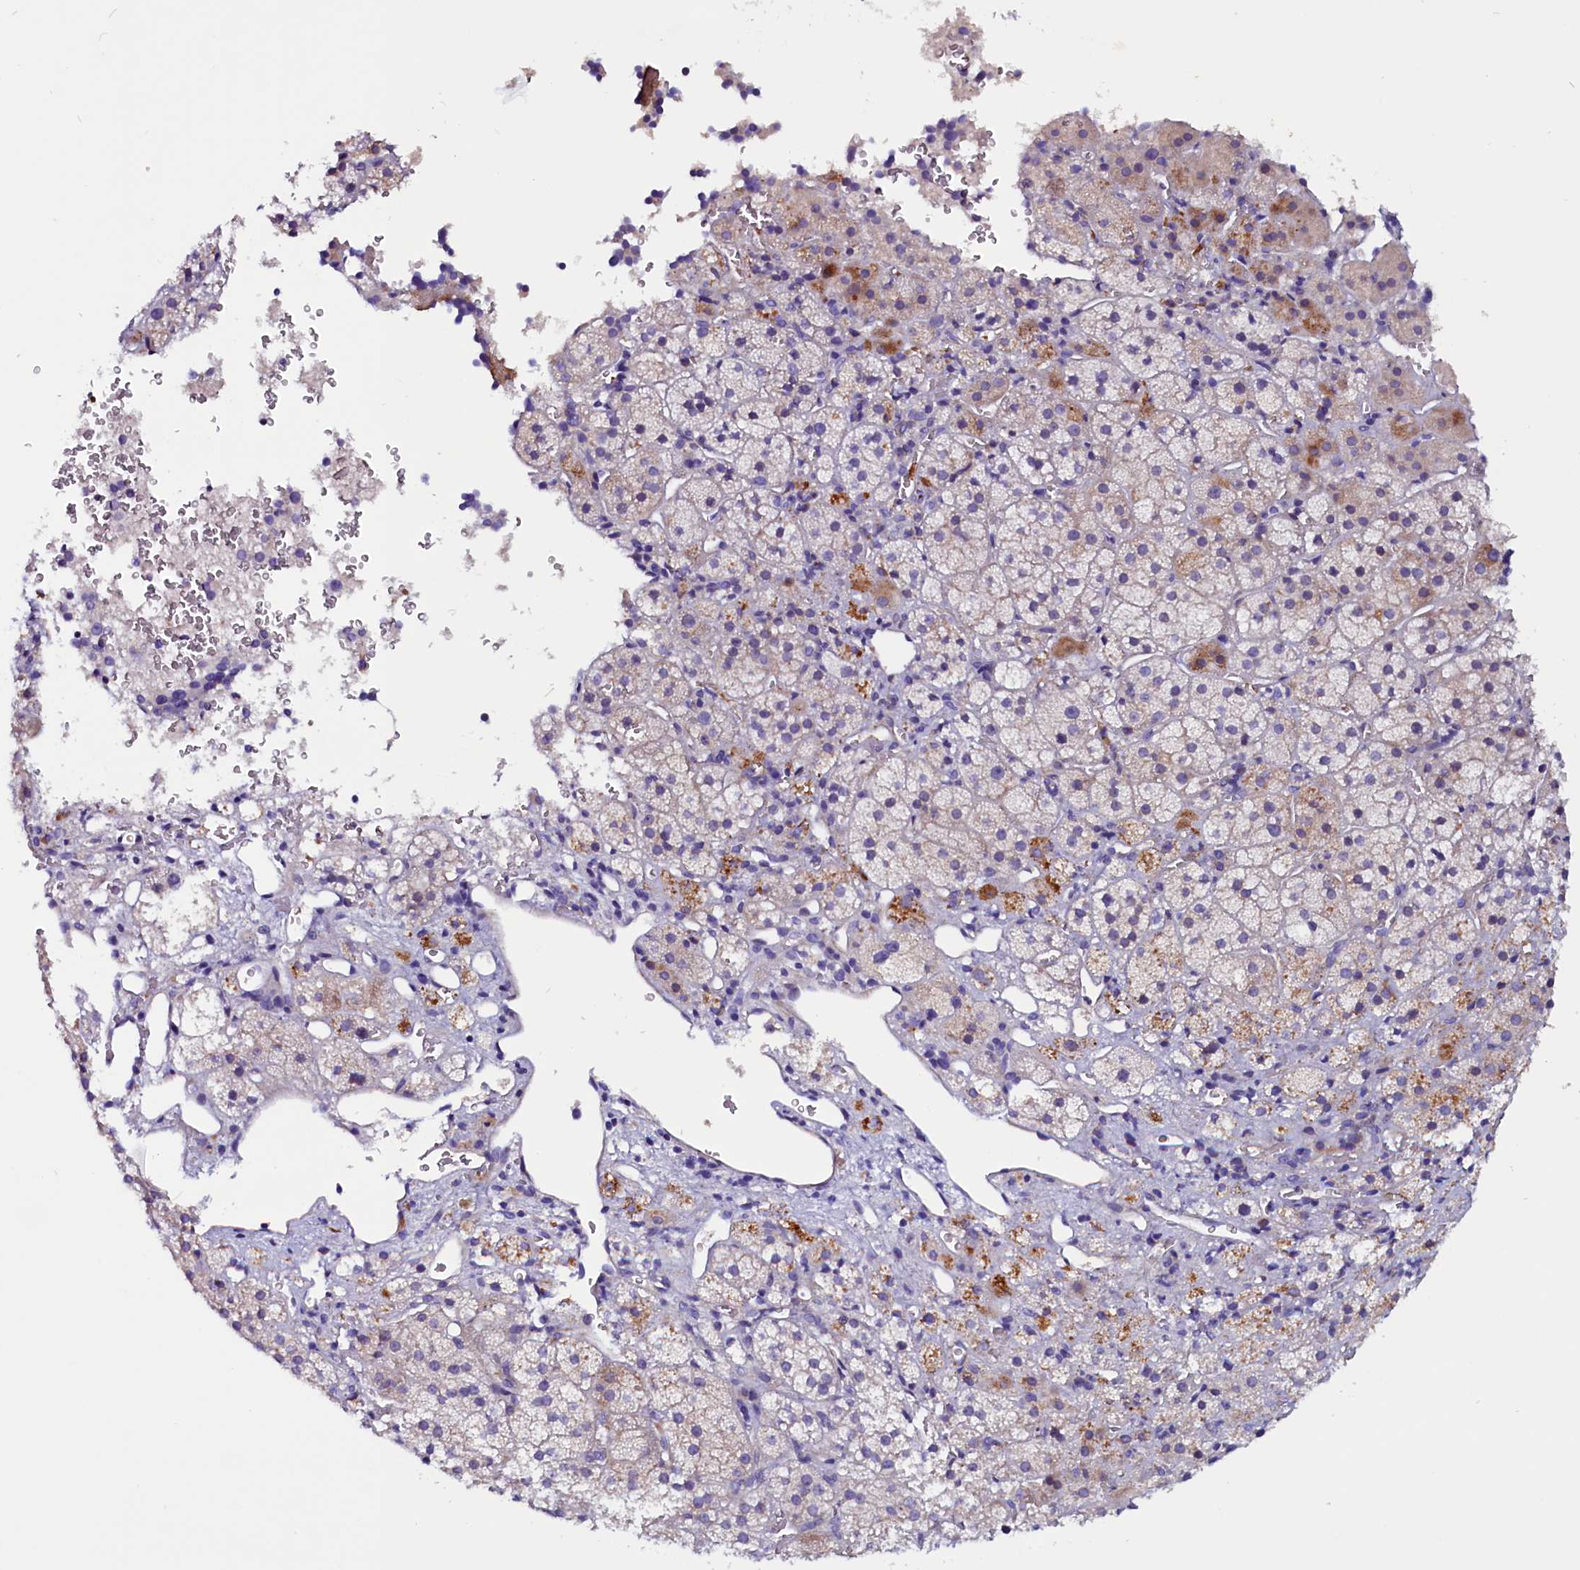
{"staining": {"intensity": "weak", "quantity": "<25%", "location": "cytoplasmic/membranous"}, "tissue": "adrenal gland", "cell_type": "Glandular cells", "image_type": "normal", "snomed": [{"axis": "morphology", "description": "Normal tissue, NOS"}, {"axis": "topography", "description": "Adrenal gland"}], "caption": "The micrograph exhibits no staining of glandular cells in benign adrenal gland. (DAB IHC visualized using brightfield microscopy, high magnification).", "gene": "ZNF749", "patient": {"sex": "female", "age": 44}}